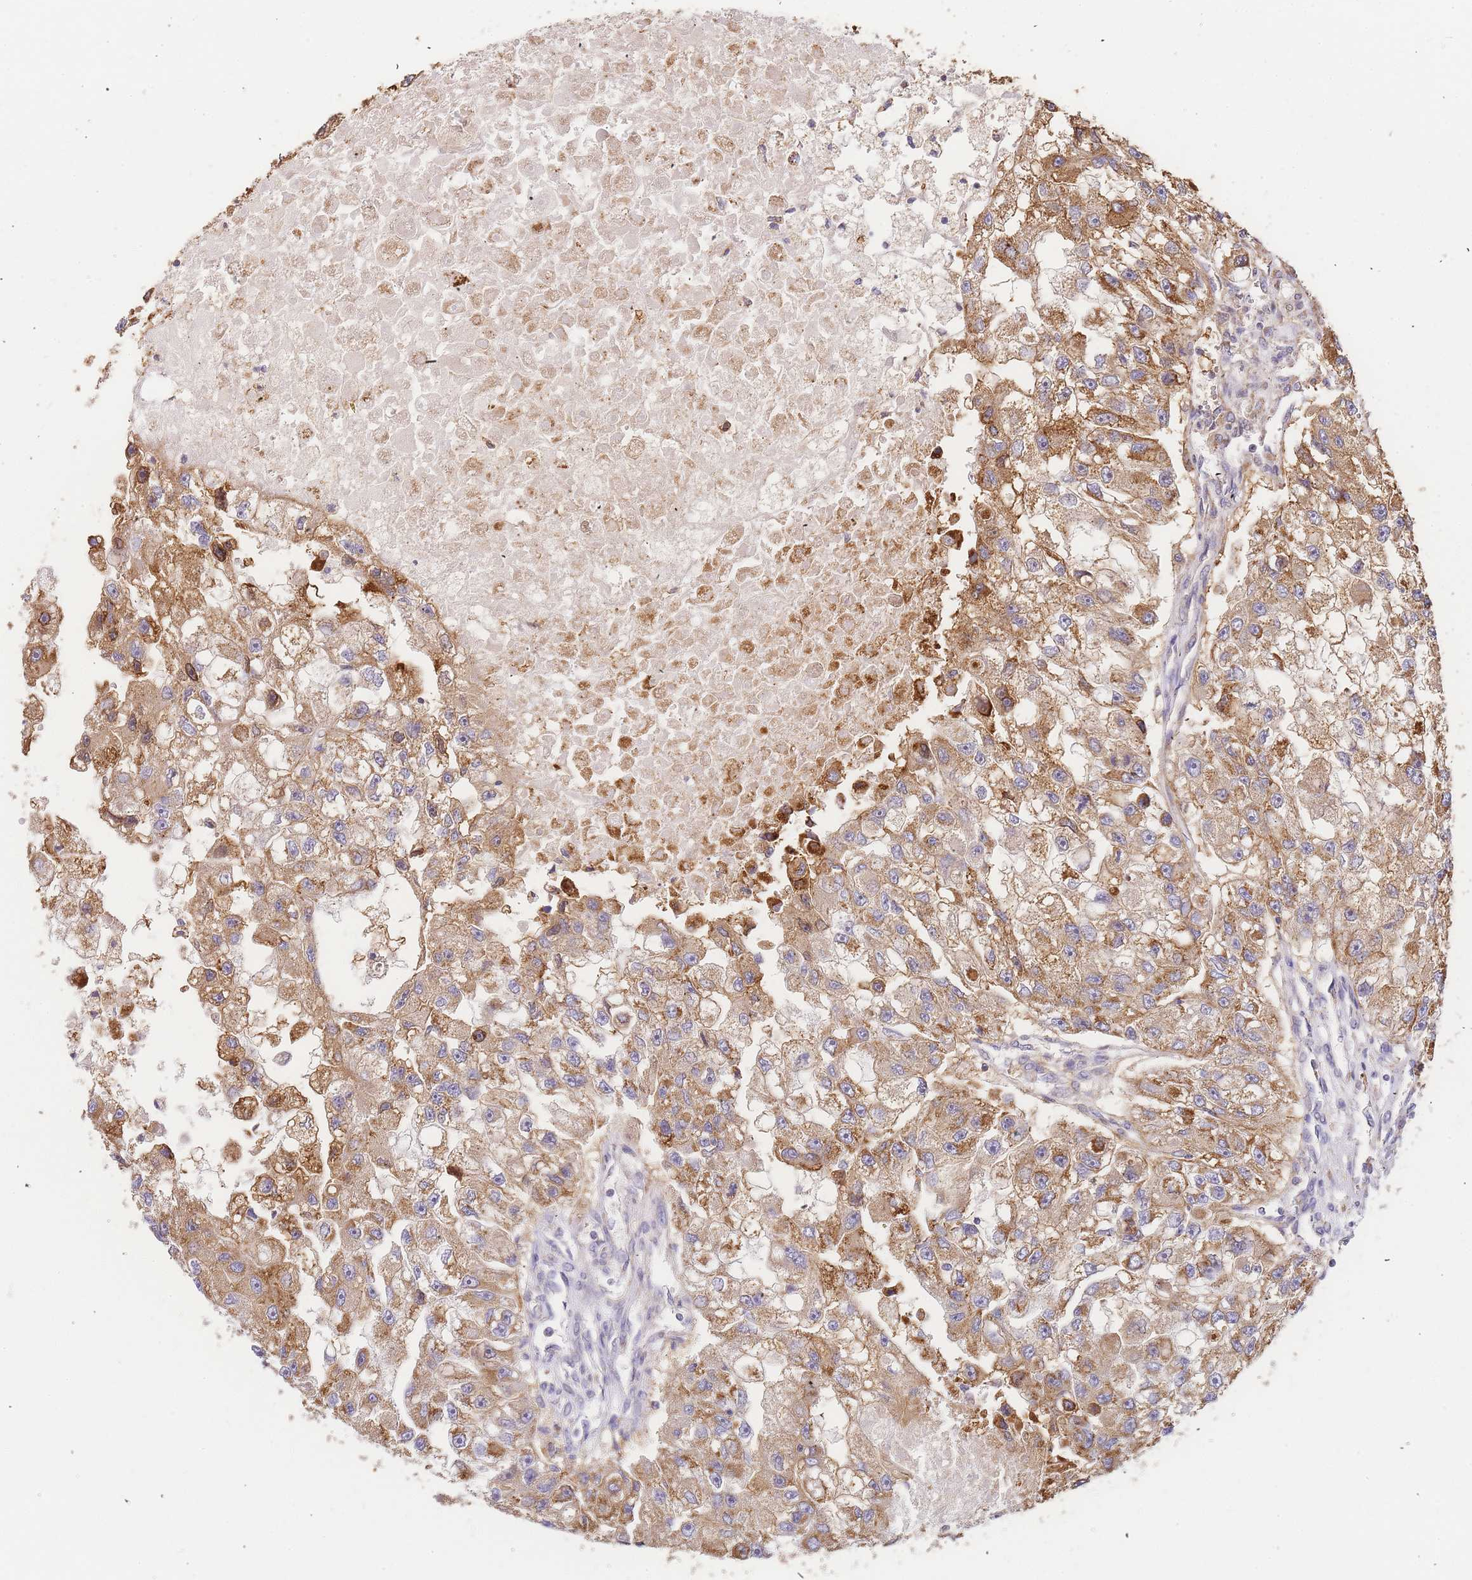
{"staining": {"intensity": "moderate", "quantity": ">75%", "location": "cytoplasmic/membranous"}, "tissue": "renal cancer", "cell_type": "Tumor cells", "image_type": "cancer", "snomed": [{"axis": "morphology", "description": "Adenocarcinoma, NOS"}, {"axis": "topography", "description": "Kidney"}], "caption": "Renal adenocarcinoma tissue shows moderate cytoplasmic/membranous expression in about >75% of tumor cells, visualized by immunohistochemistry. (Stains: DAB in brown, nuclei in blue, Microscopy: brightfield microscopy at high magnification).", "gene": "ADCY9", "patient": {"sex": "male", "age": 63}}